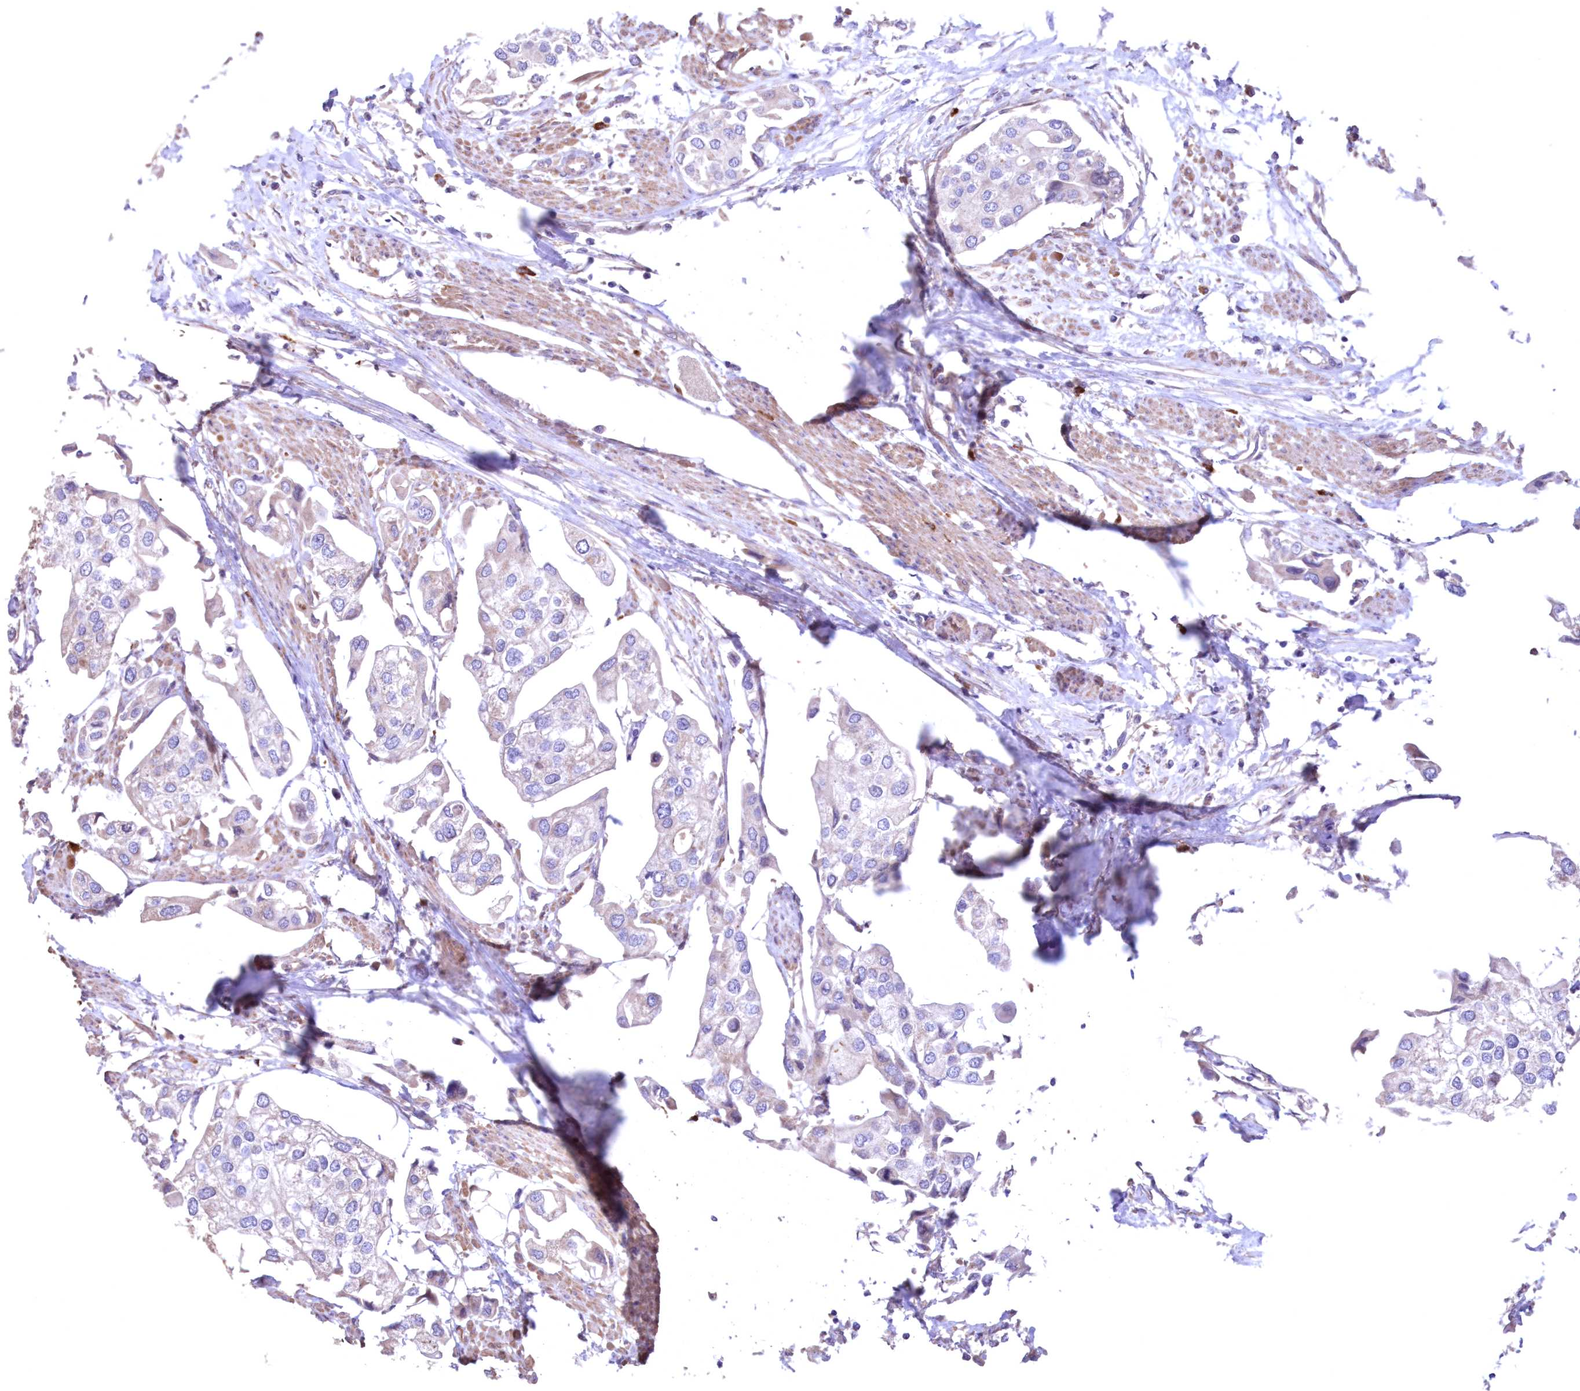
{"staining": {"intensity": "negative", "quantity": "none", "location": "none"}, "tissue": "urothelial cancer", "cell_type": "Tumor cells", "image_type": "cancer", "snomed": [{"axis": "morphology", "description": "Urothelial carcinoma, High grade"}, {"axis": "topography", "description": "Urinary bladder"}], "caption": "DAB (3,3'-diaminobenzidine) immunohistochemical staining of high-grade urothelial carcinoma shows no significant staining in tumor cells. (Stains: DAB immunohistochemistry (IHC) with hematoxylin counter stain, Microscopy: brightfield microscopy at high magnification).", "gene": "MTRF1L", "patient": {"sex": "male", "age": 64}}